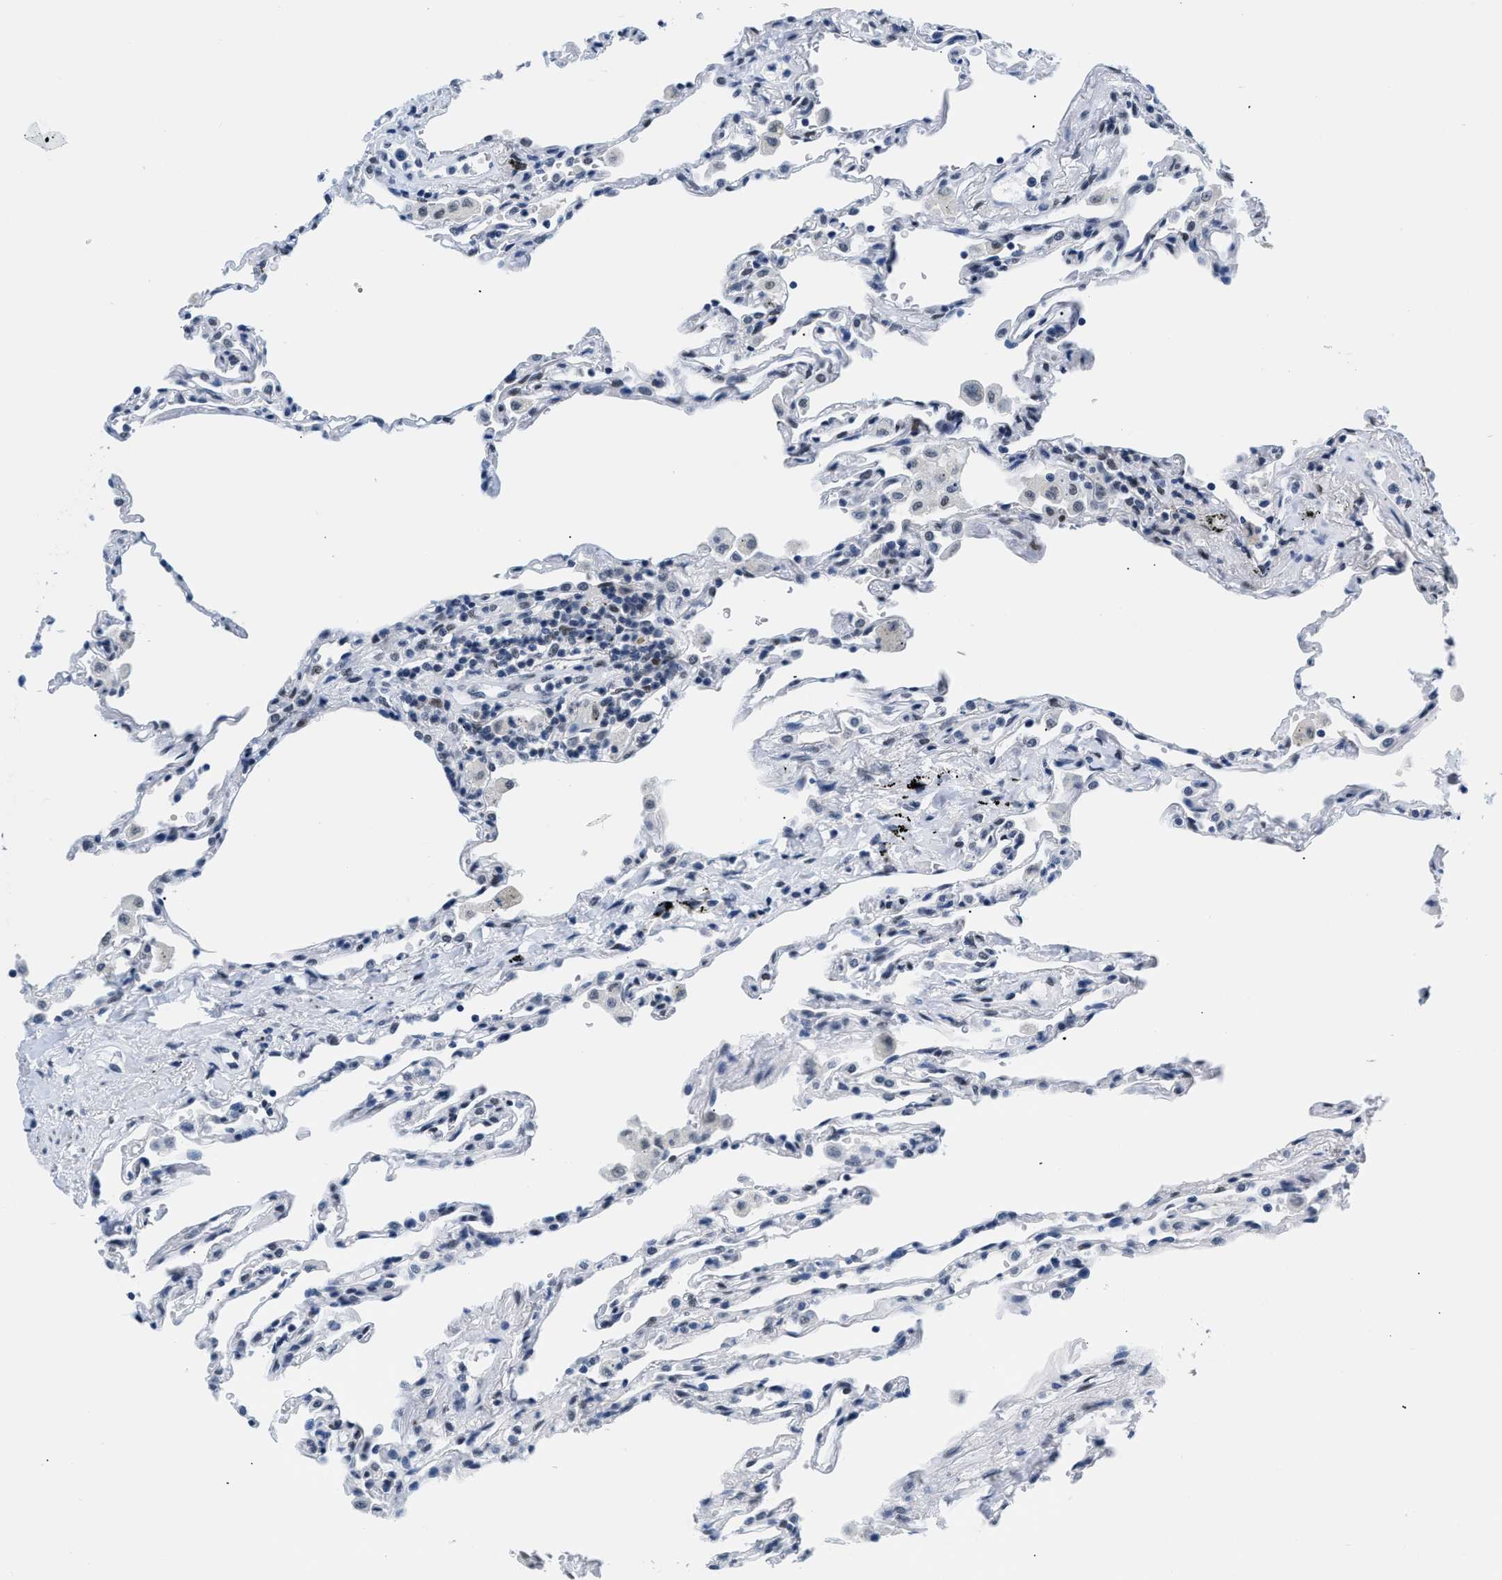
{"staining": {"intensity": "moderate", "quantity": "25%-75%", "location": "nuclear"}, "tissue": "lung", "cell_type": "Alveolar cells", "image_type": "normal", "snomed": [{"axis": "morphology", "description": "Normal tissue, NOS"}, {"axis": "topography", "description": "Lung"}], "caption": "Protein staining shows moderate nuclear expression in about 25%-75% of alveolar cells in normal lung.", "gene": "CTBP1", "patient": {"sex": "male", "age": 59}}